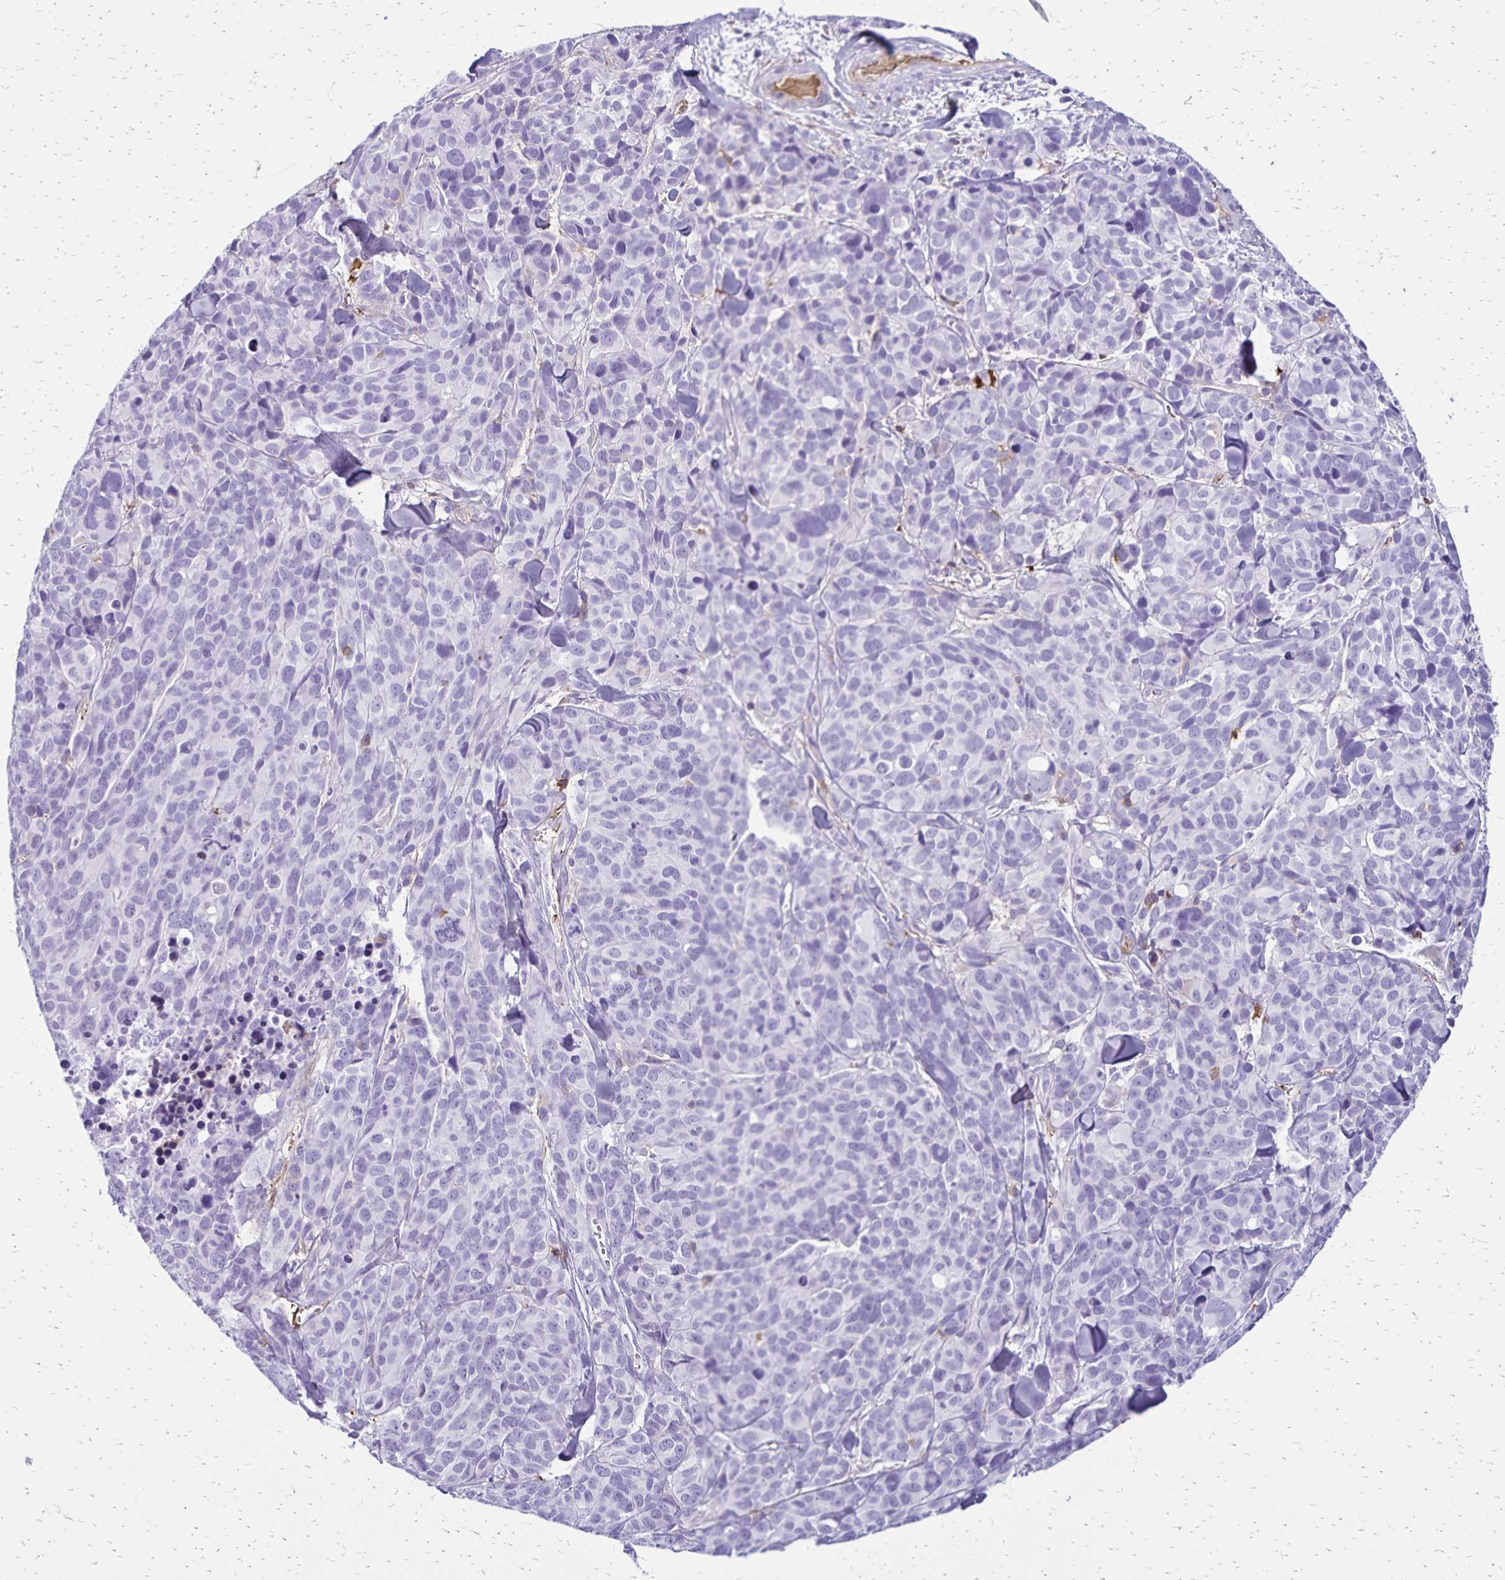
{"staining": {"intensity": "negative", "quantity": "none", "location": "none"}, "tissue": "melanoma", "cell_type": "Tumor cells", "image_type": "cancer", "snomed": [{"axis": "morphology", "description": "Malignant melanoma, NOS"}, {"axis": "topography", "description": "Skin"}], "caption": "The histopathology image exhibits no significant positivity in tumor cells of malignant melanoma. (DAB (3,3'-diaminobenzidine) IHC visualized using brightfield microscopy, high magnification).", "gene": "CD27", "patient": {"sex": "male", "age": 51}}